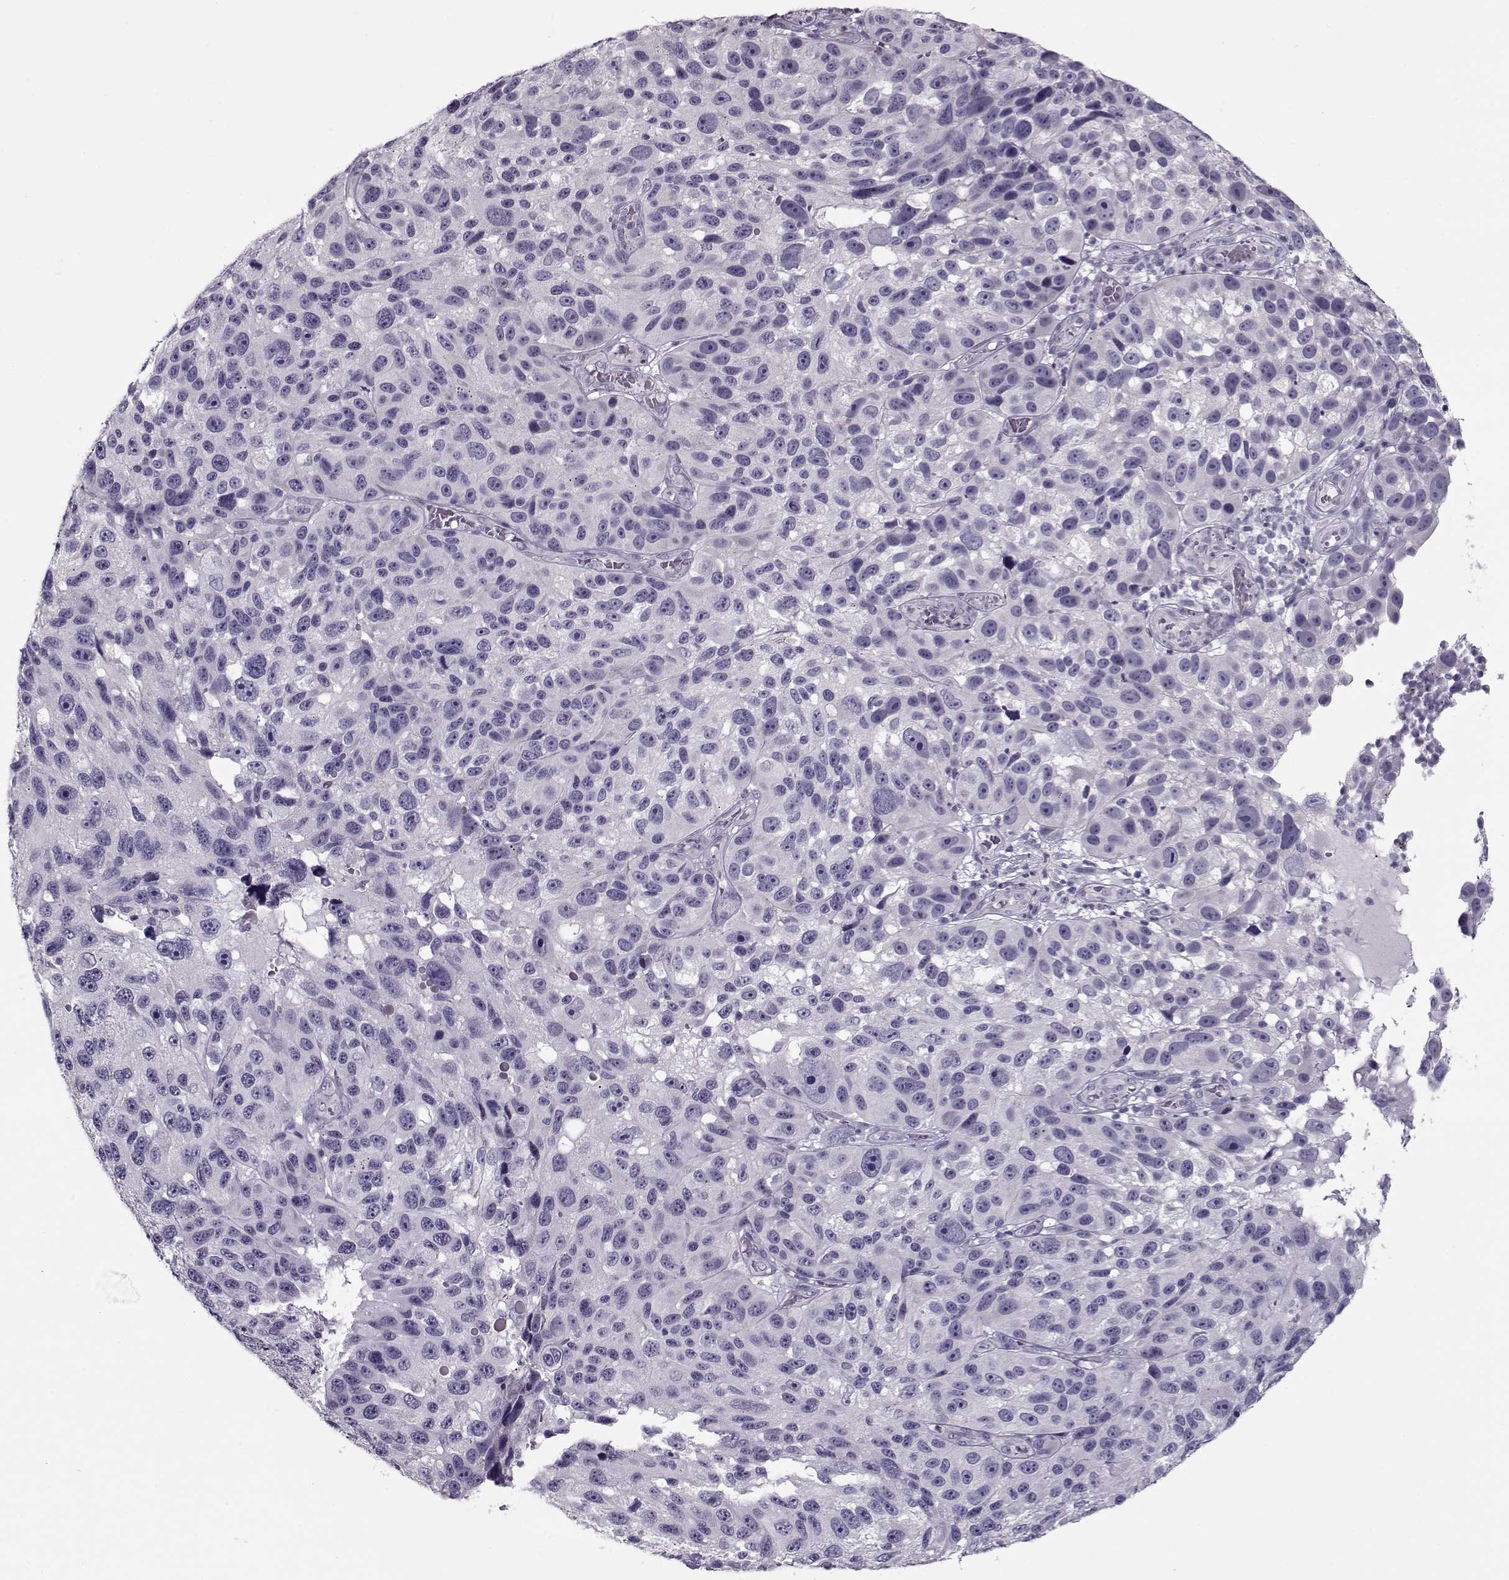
{"staining": {"intensity": "negative", "quantity": "none", "location": "none"}, "tissue": "melanoma", "cell_type": "Tumor cells", "image_type": "cancer", "snomed": [{"axis": "morphology", "description": "Malignant melanoma, NOS"}, {"axis": "topography", "description": "Skin"}], "caption": "This is an IHC photomicrograph of melanoma. There is no expression in tumor cells.", "gene": "CIBAR1", "patient": {"sex": "male", "age": 53}}